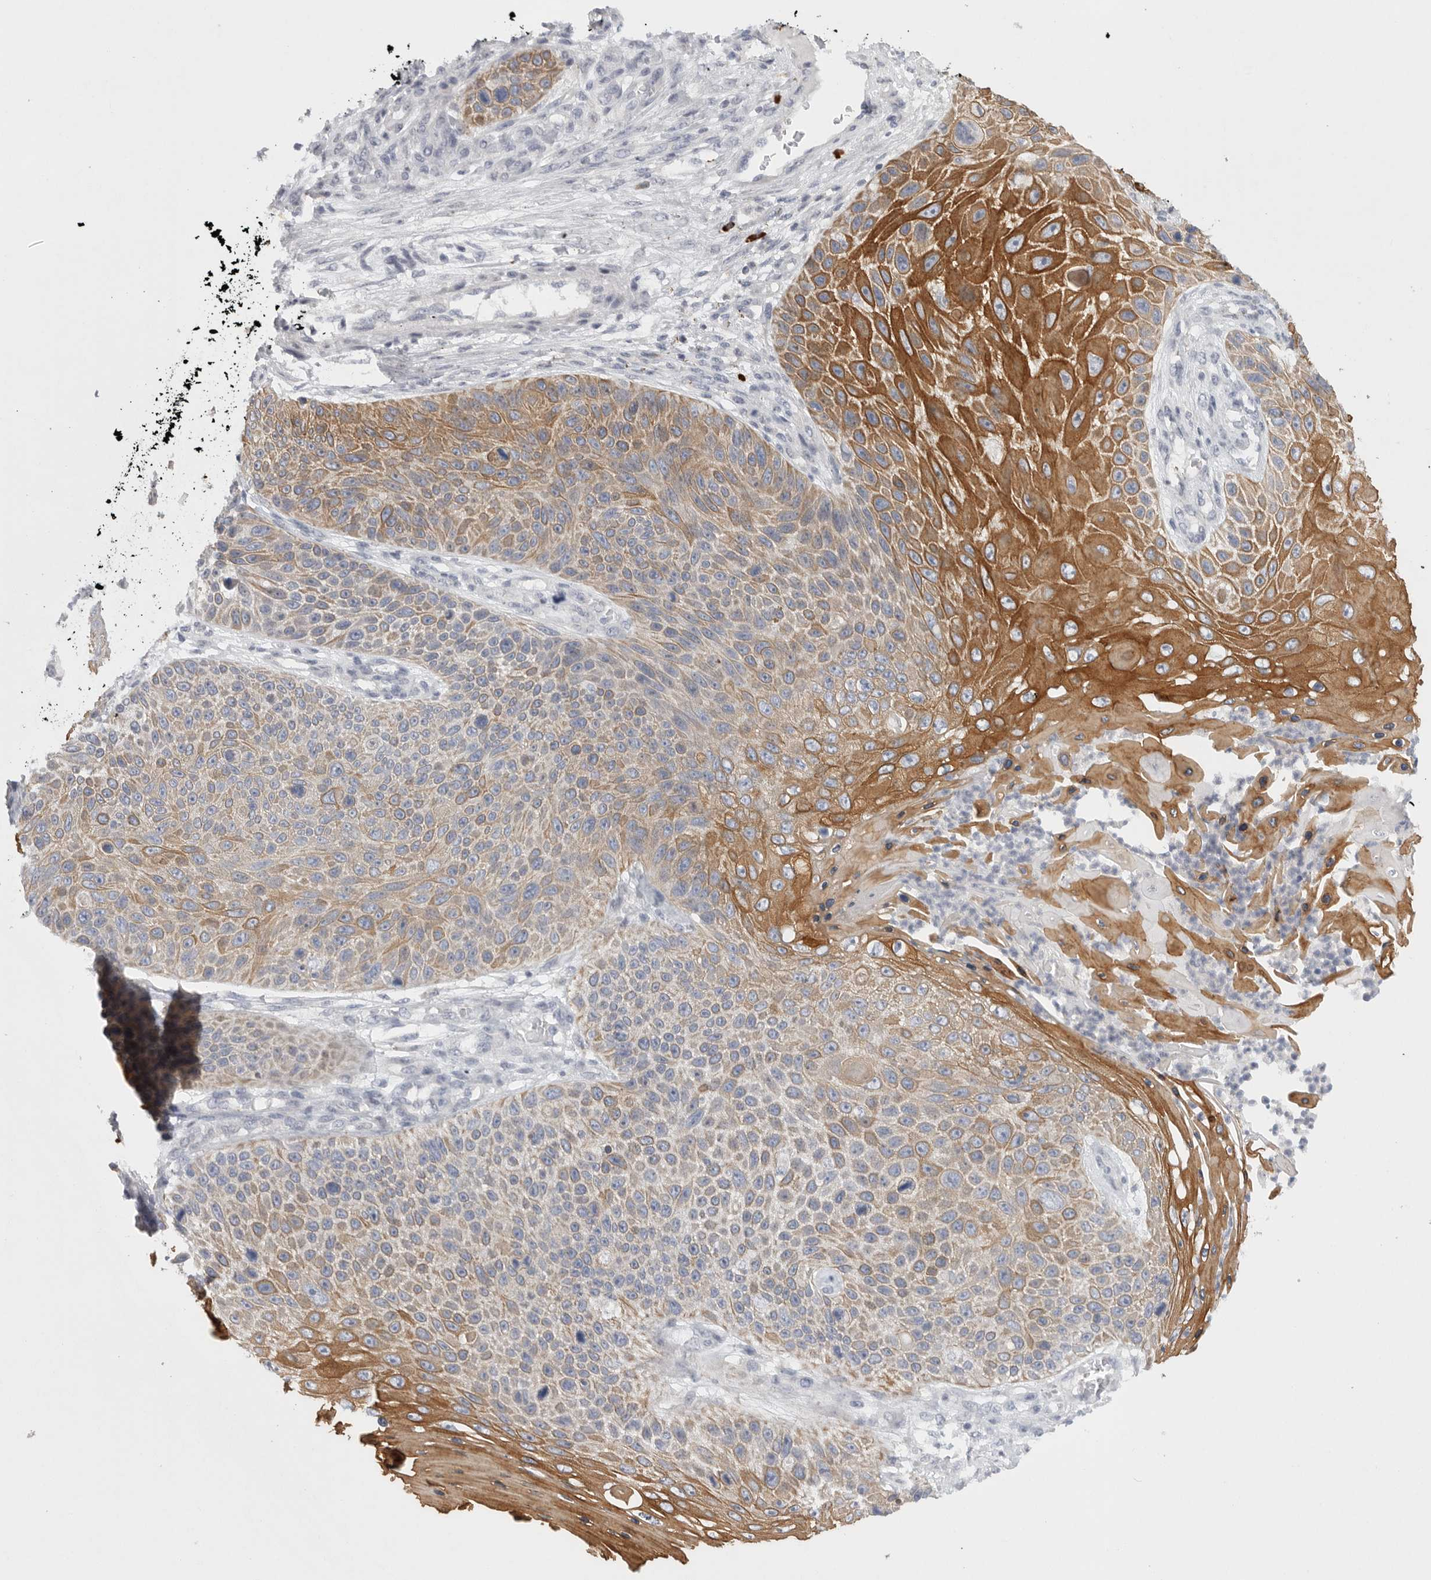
{"staining": {"intensity": "strong", "quantity": "25%-75%", "location": "cytoplasmic/membranous"}, "tissue": "skin cancer", "cell_type": "Tumor cells", "image_type": "cancer", "snomed": [{"axis": "morphology", "description": "Squamous cell carcinoma, NOS"}, {"axis": "topography", "description": "Skin"}], "caption": "Skin cancer stained with IHC reveals strong cytoplasmic/membranous positivity in approximately 25%-75% of tumor cells.", "gene": "TMEM69", "patient": {"sex": "female", "age": 88}}